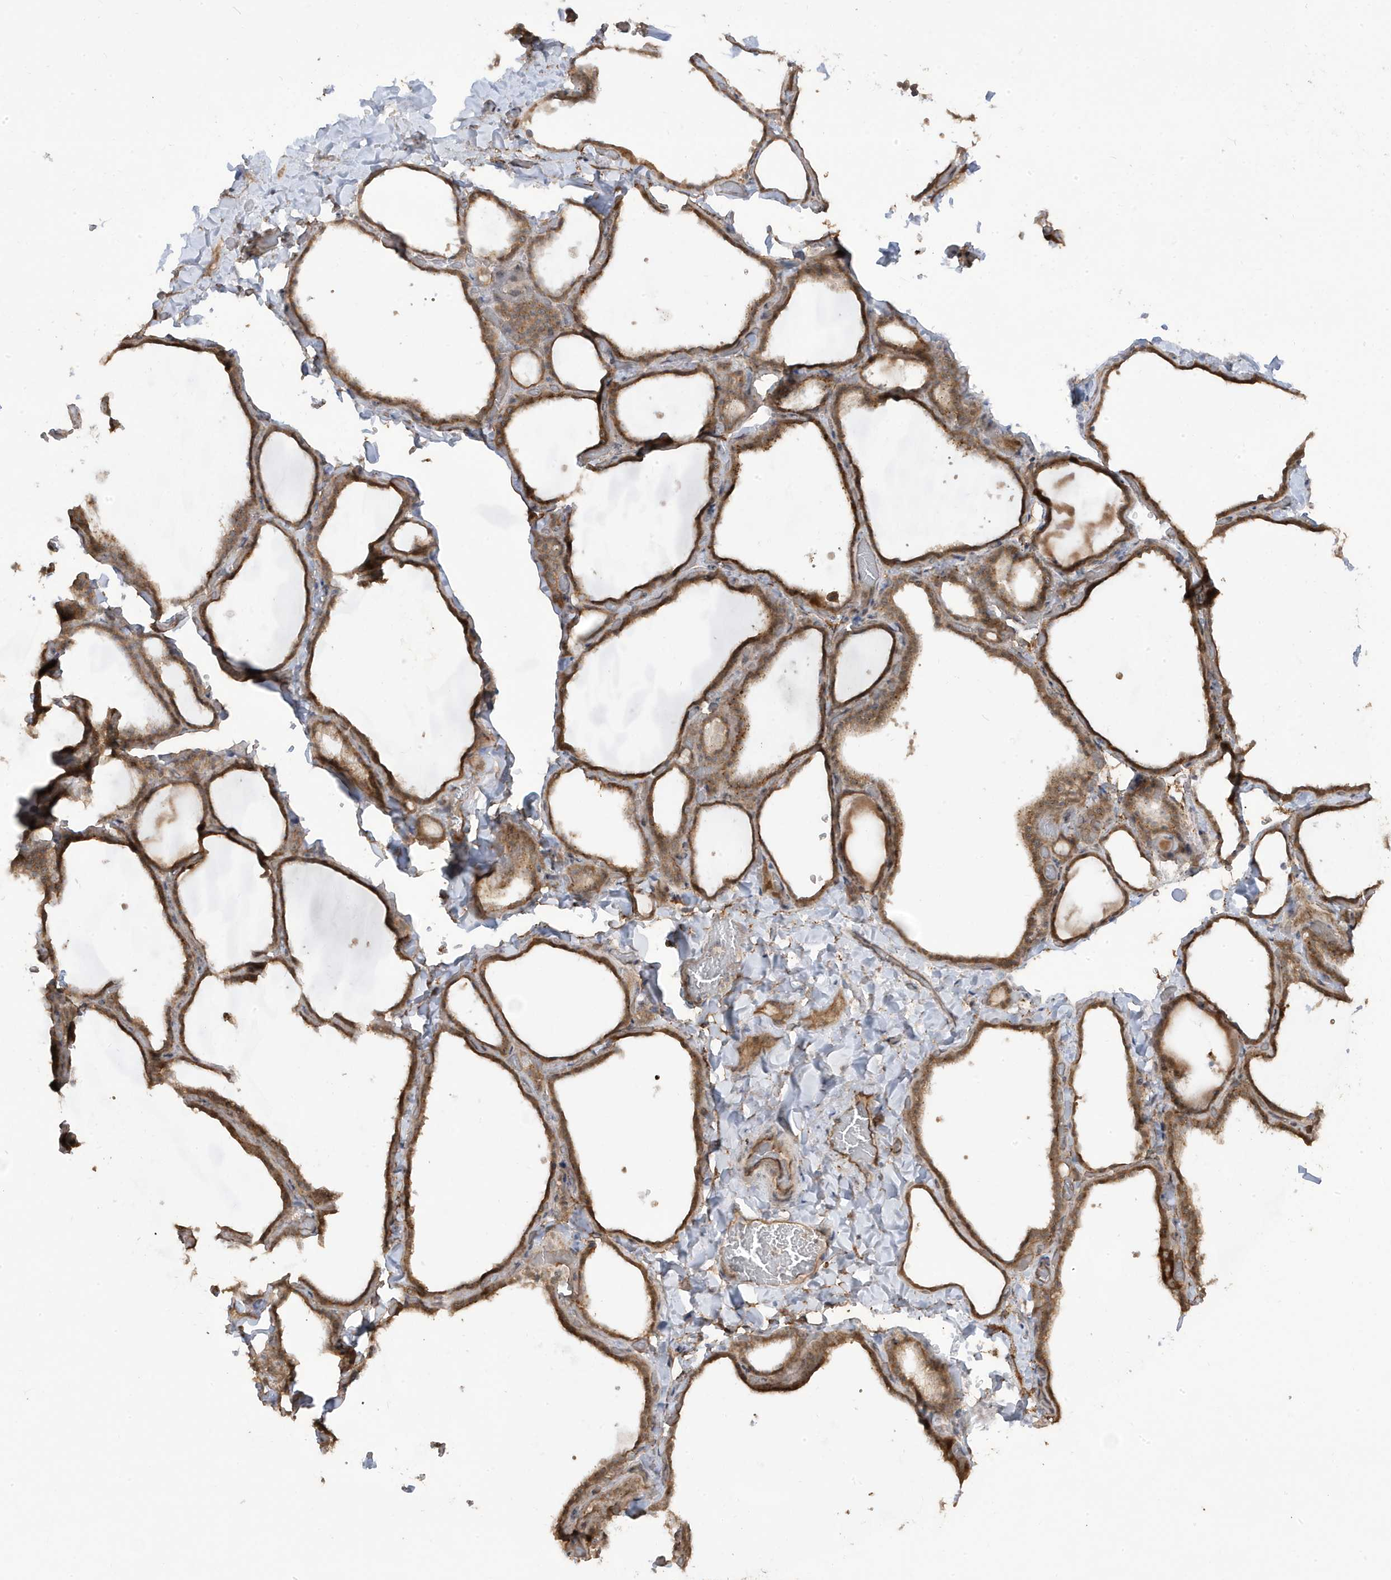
{"staining": {"intensity": "moderate", "quantity": ">75%", "location": "cytoplasmic/membranous"}, "tissue": "thyroid gland", "cell_type": "Glandular cells", "image_type": "normal", "snomed": [{"axis": "morphology", "description": "Normal tissue, NOS"}, {"axis": "topography", "description": "Thyroid gland"}], "caption": "The micrograph shows a brown stain indicating the presence of a protein in the cytoplasmic/membranous of glandular cells in thyroid gland.", "gene": "DNAJC12", "patient": {"sex": "female", "age": 22}}